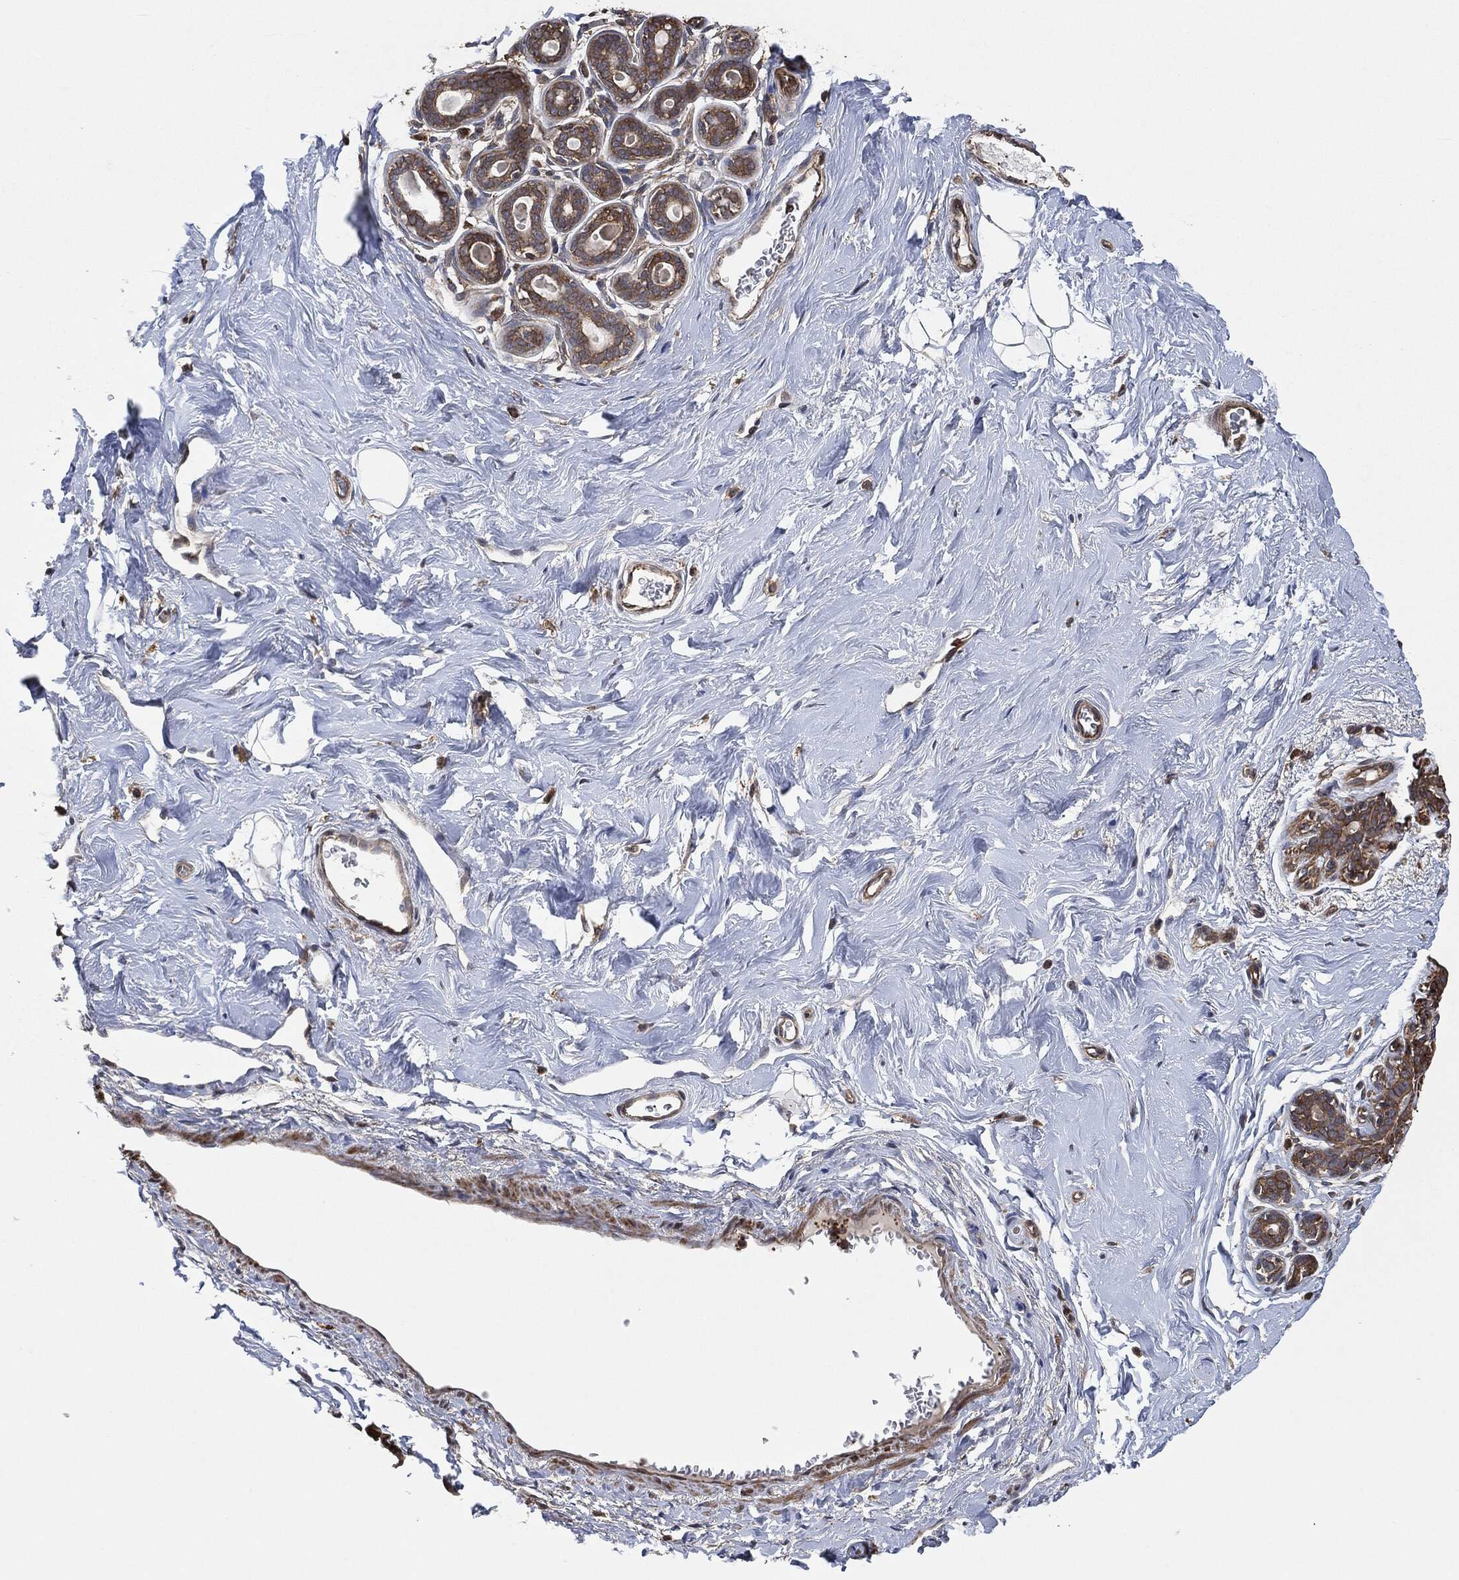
{"staining": {"intensity": "negative", "quantity": "none", "location": "none"}, "tissue": "breast", "cell_type": "Adipocytes", "image_type": "normal", "snomed": [{"axis": "morphology", "description": "Normal tissue, NOS"}, {"axis": "topography", "description": "Skin"}, {"axis": "topography", "description": "Breast"}], "caption": "IHC of normal human breast reveals no expression in adipocytes.", "gene": "TPT1", "patient": {"sex": "female", "age": 43}}